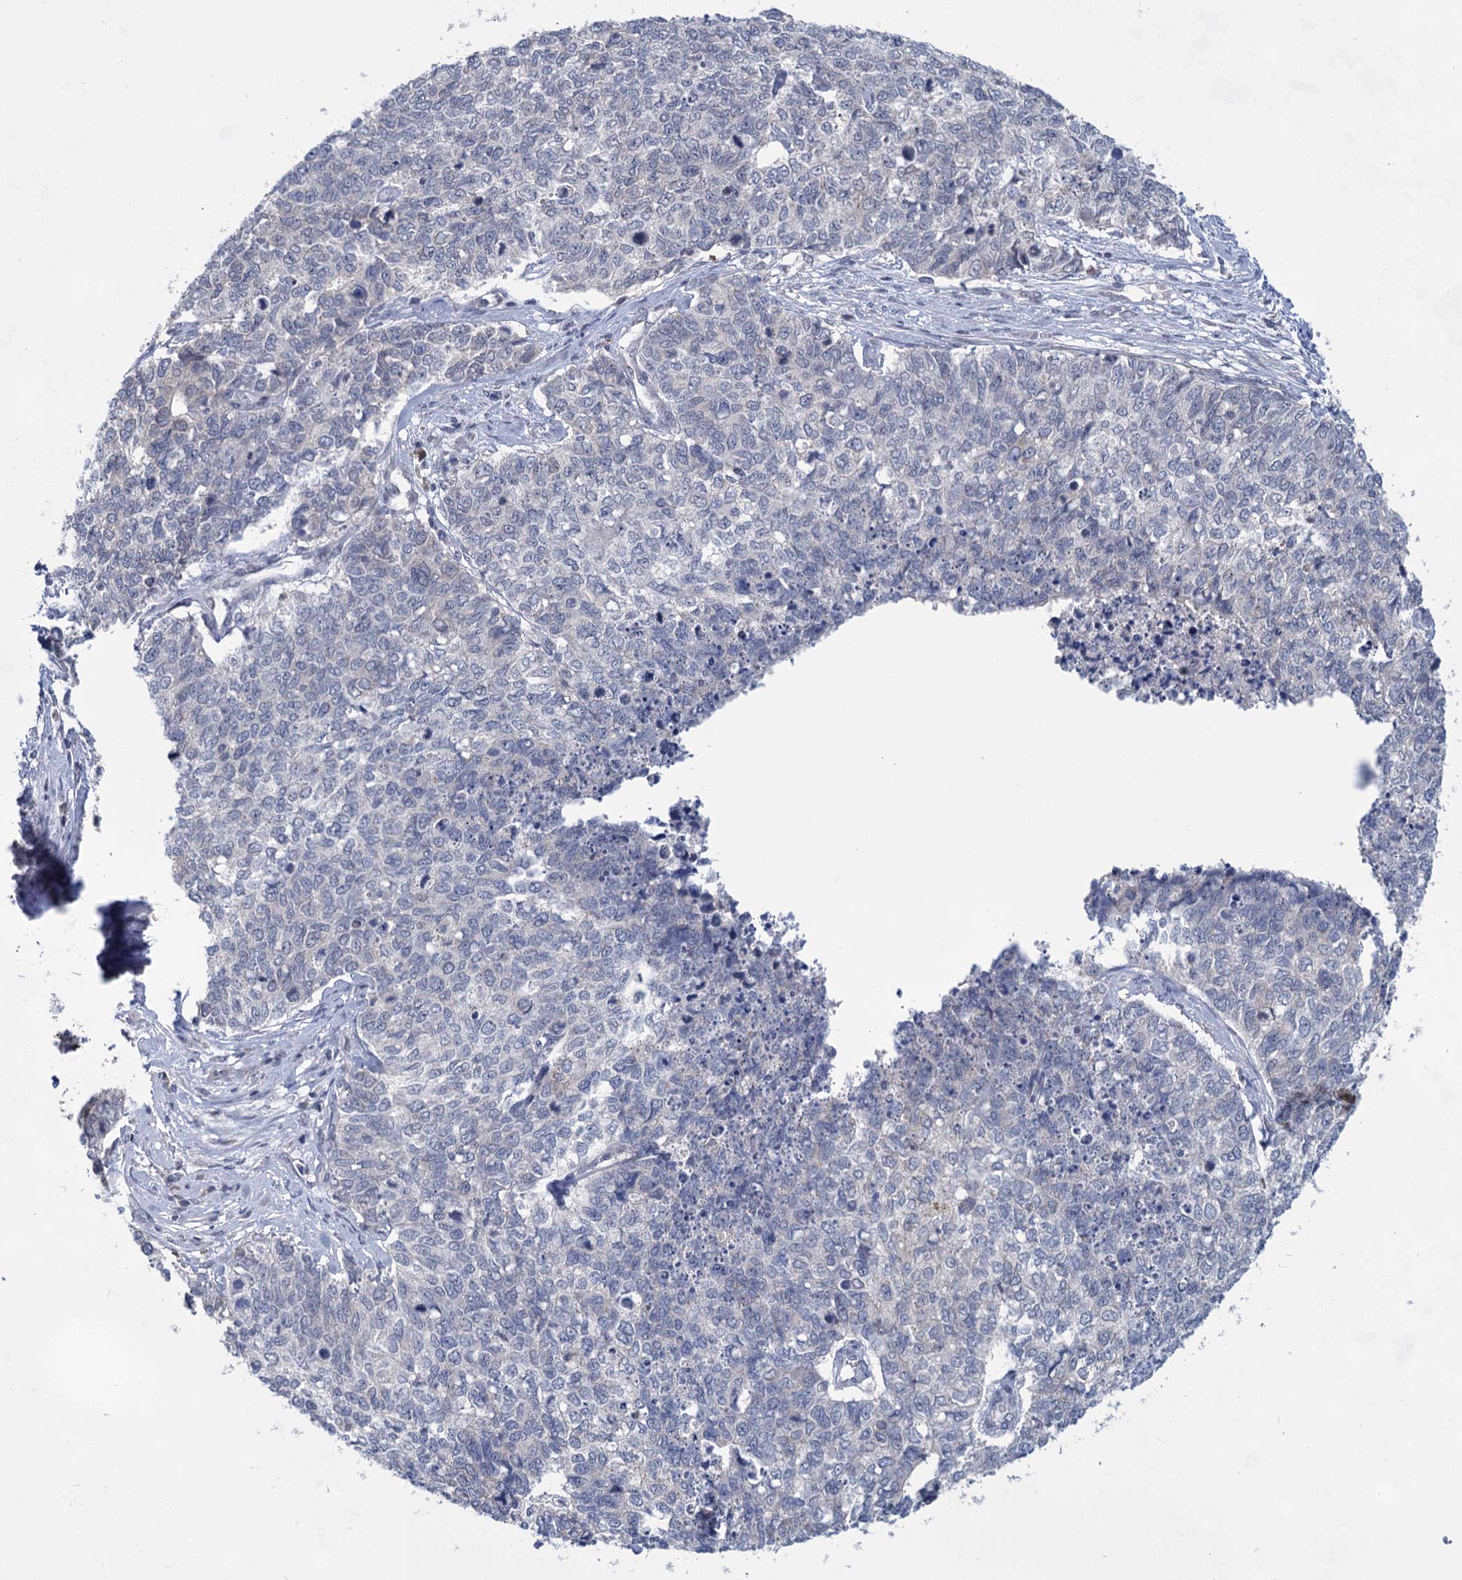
{"staining": {"intensity": "negative", "quantity": "none", "location": "none"}, "tissue": "cervical cancer", "cell_type": "Tumor cells", "image_type": "cancer", "snomed": [{"axis": "morphology", "description": "Squamous cell carcinoma, NOS"}, {"axis": "topography", "description": "Cervix"}], "caption": "IHC image of neoplastic tissue: human cervical cancer (squamous cell carcinoma) stained with DAB (3,3'-diaminobenzidine) shows no significant protein staining in tumor cells.", "gene": "TTC17", "patient": {"sex": "female", "age": 63}}